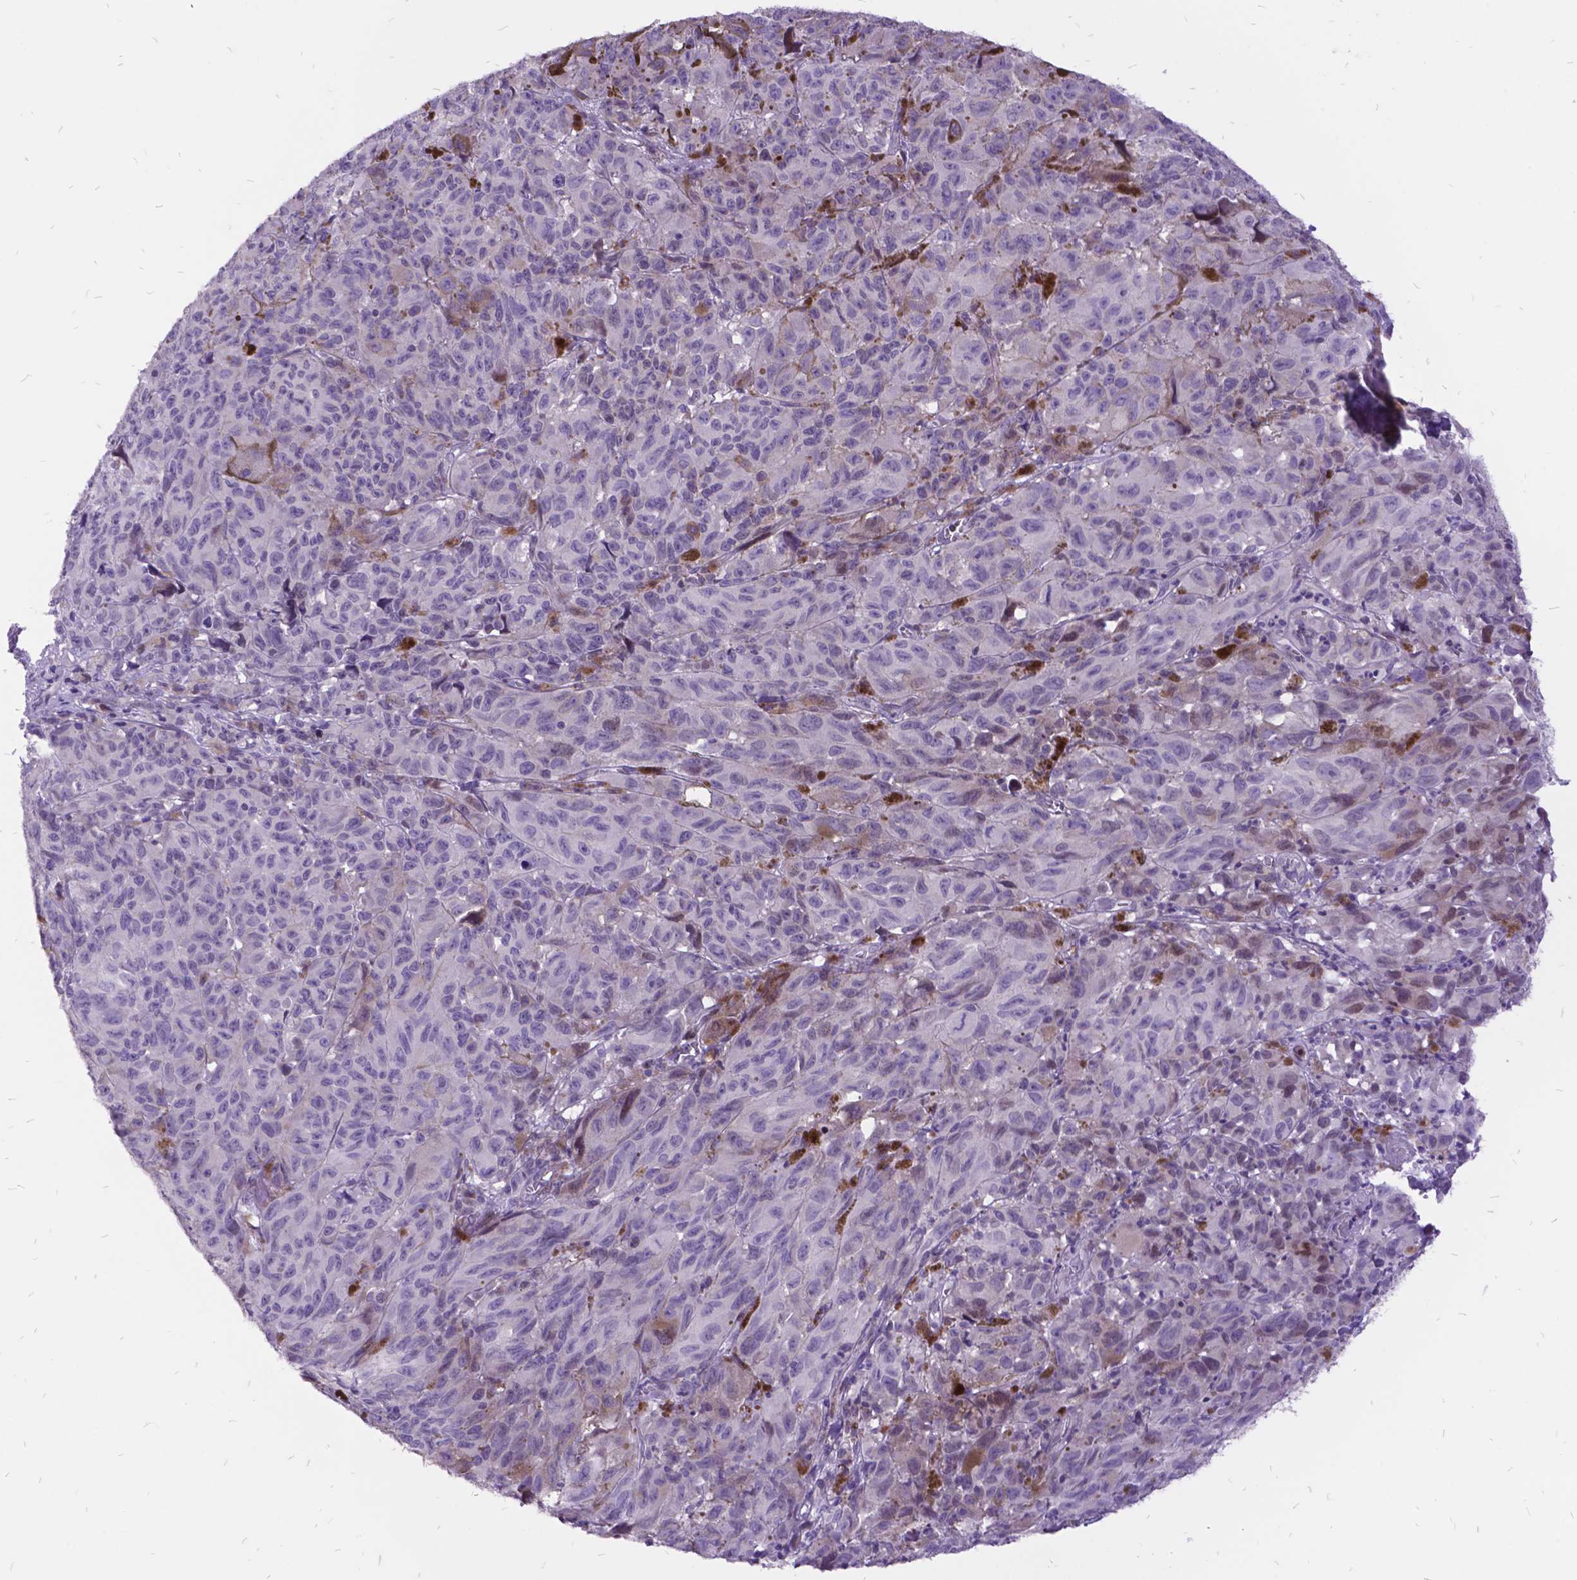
{"staining": {"intensity": "negative", "quantity": "none", "location": "none"}, "tissue": "melanoma", "cell_type": "Tumor cells", "image_type": "cancer", "snomed": [{"axis": "morphology", "description": "Malignant melanoma, NOS"}, {"axis": "topography", "description": "Vulva, labia, clitoris and Bartholin´s gland, NO"}], "caption": "Human malignant melanoma stained for a protein using immunohistochemistry (IHC) displays no positivity in tumor cells.", "gene": "ITGB6", "patient": {"sex": "female", "age": 75}}